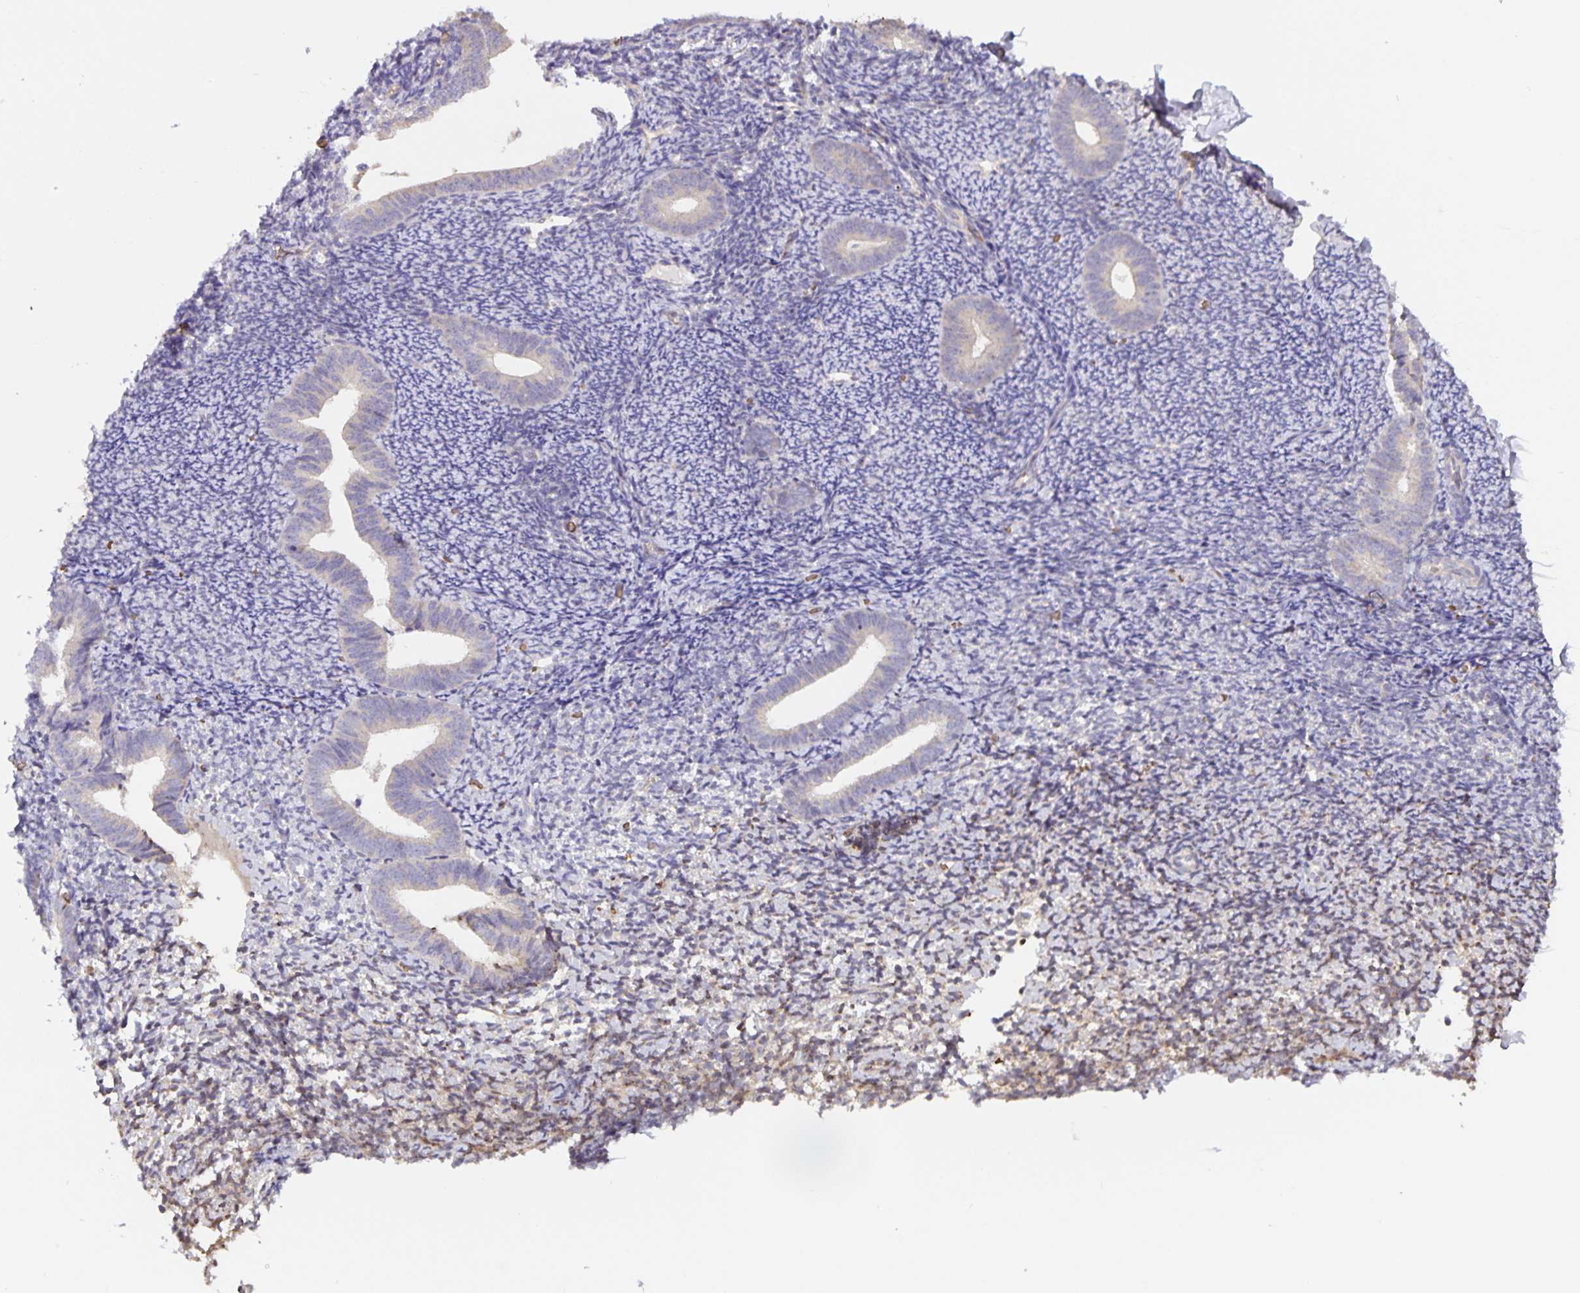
{"staining": {"intensity": "negative", "quantity": "none", "location": "none"}, "tissue": "endometrium", "cell_type": "Cells in endometrial stroma", "image_type": "normal", "snomed": [{"axis": "morphology", "description": "Normal tissue, NOS"}, {"axis": "topography", "description": "Endometrium"}], "caption": "DAB immunohistochemical staining of benign endometrium exhibits no significant positivity in cells in endometrial stroma.", "gene": "TMEM71", "patient": {"sex": "female", "age": 39}}